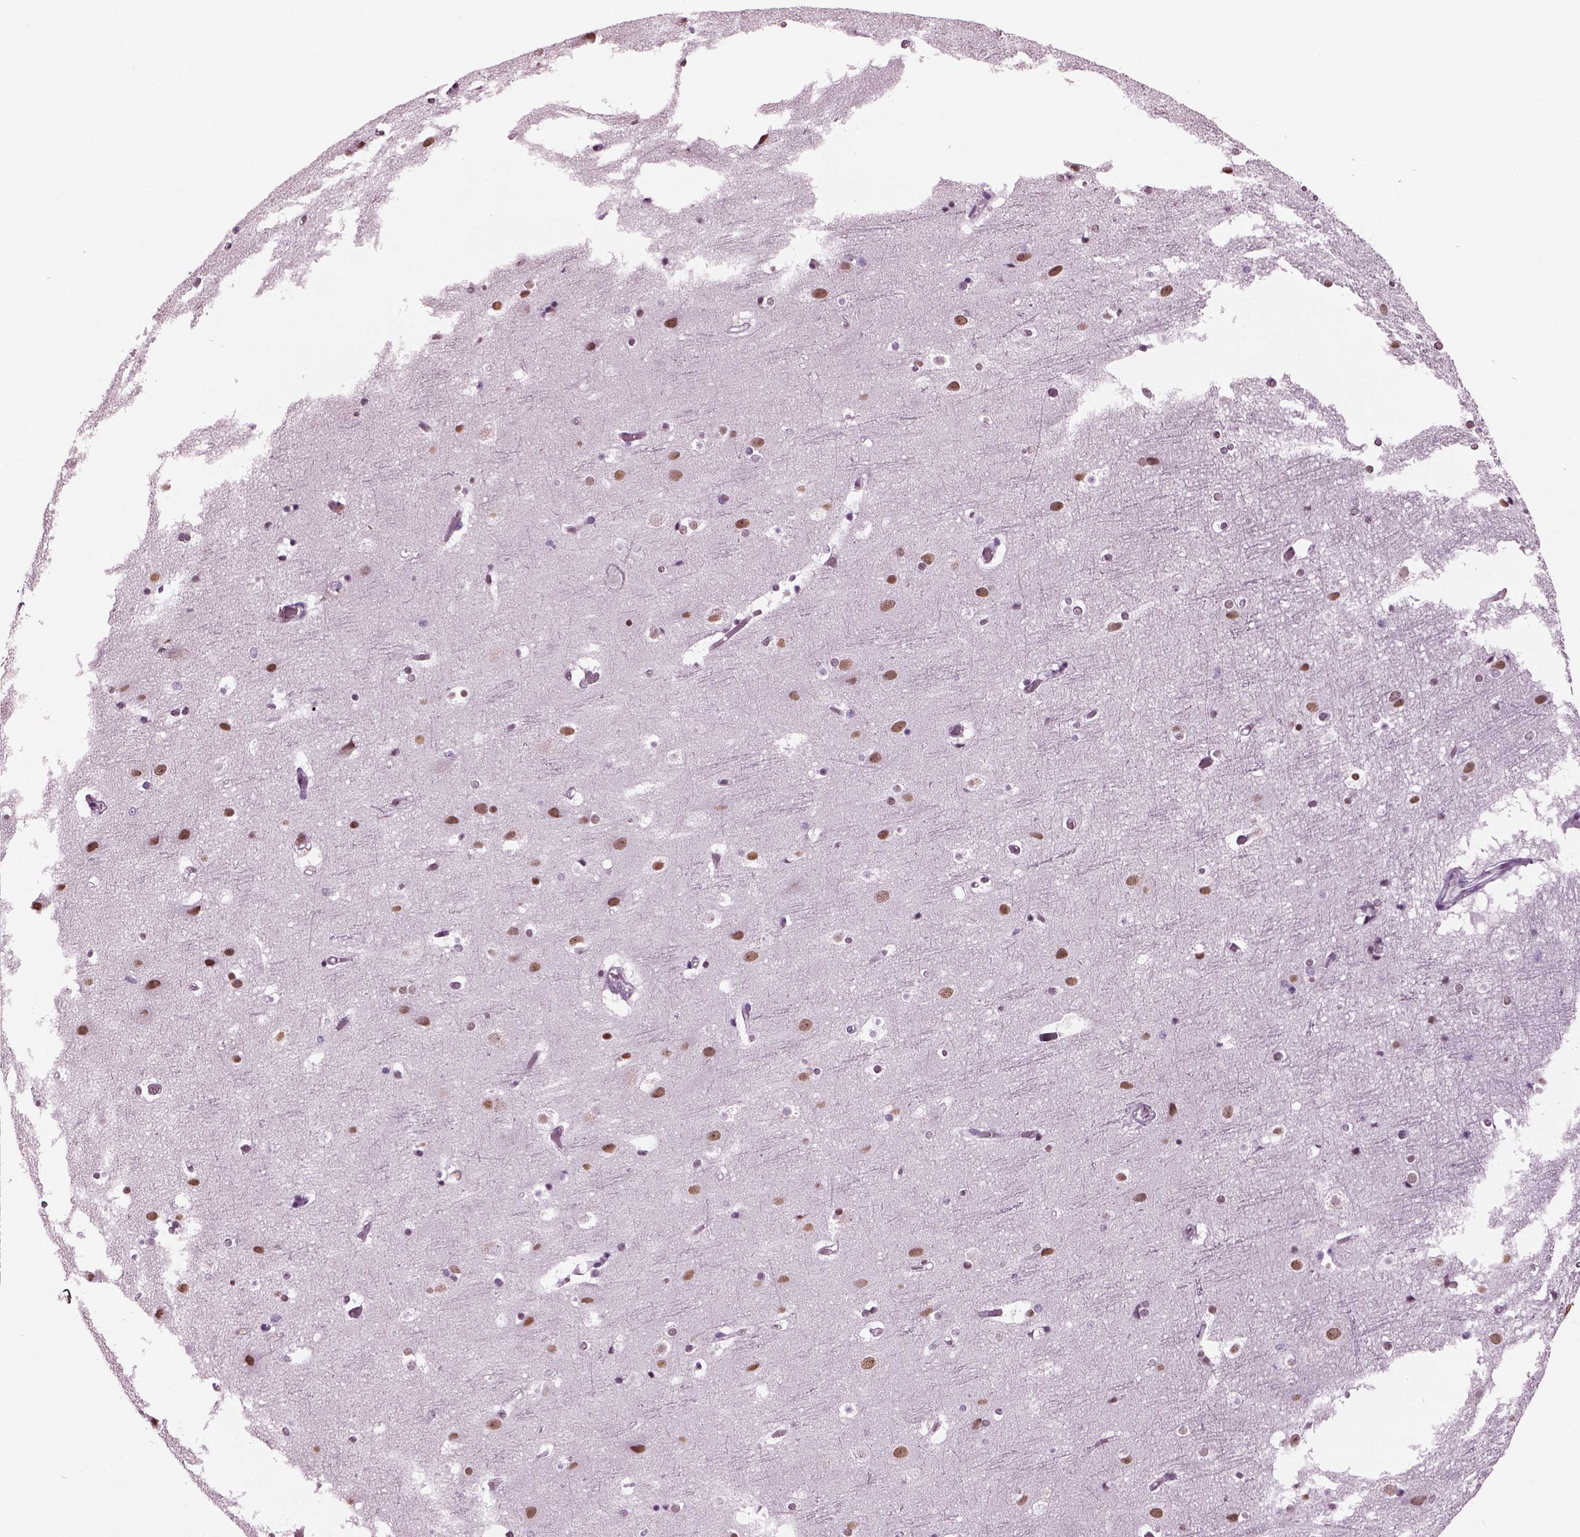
{"staining": {"intensity": "negative", "quantity": "none", "location": "none"}, "tissue": "cerebral cortex", "cell_type": "Endothelial cells", "image_type": "normal", "snomed": [{"axis": "morphology", "description": "Normal tissue, NOS"}, {"axis": "topography", "description": "Cerebral cortex"}], "caption": "Immunohistochemical staining of benign human cerebral cortex demonstrates no significant staining in endothelial cells. (Immunohistochemistry (ihc), brightfield microscopy, high magnification).", "gene": "KRTAP3", "patient": {"sex": "female", "age": 52}}